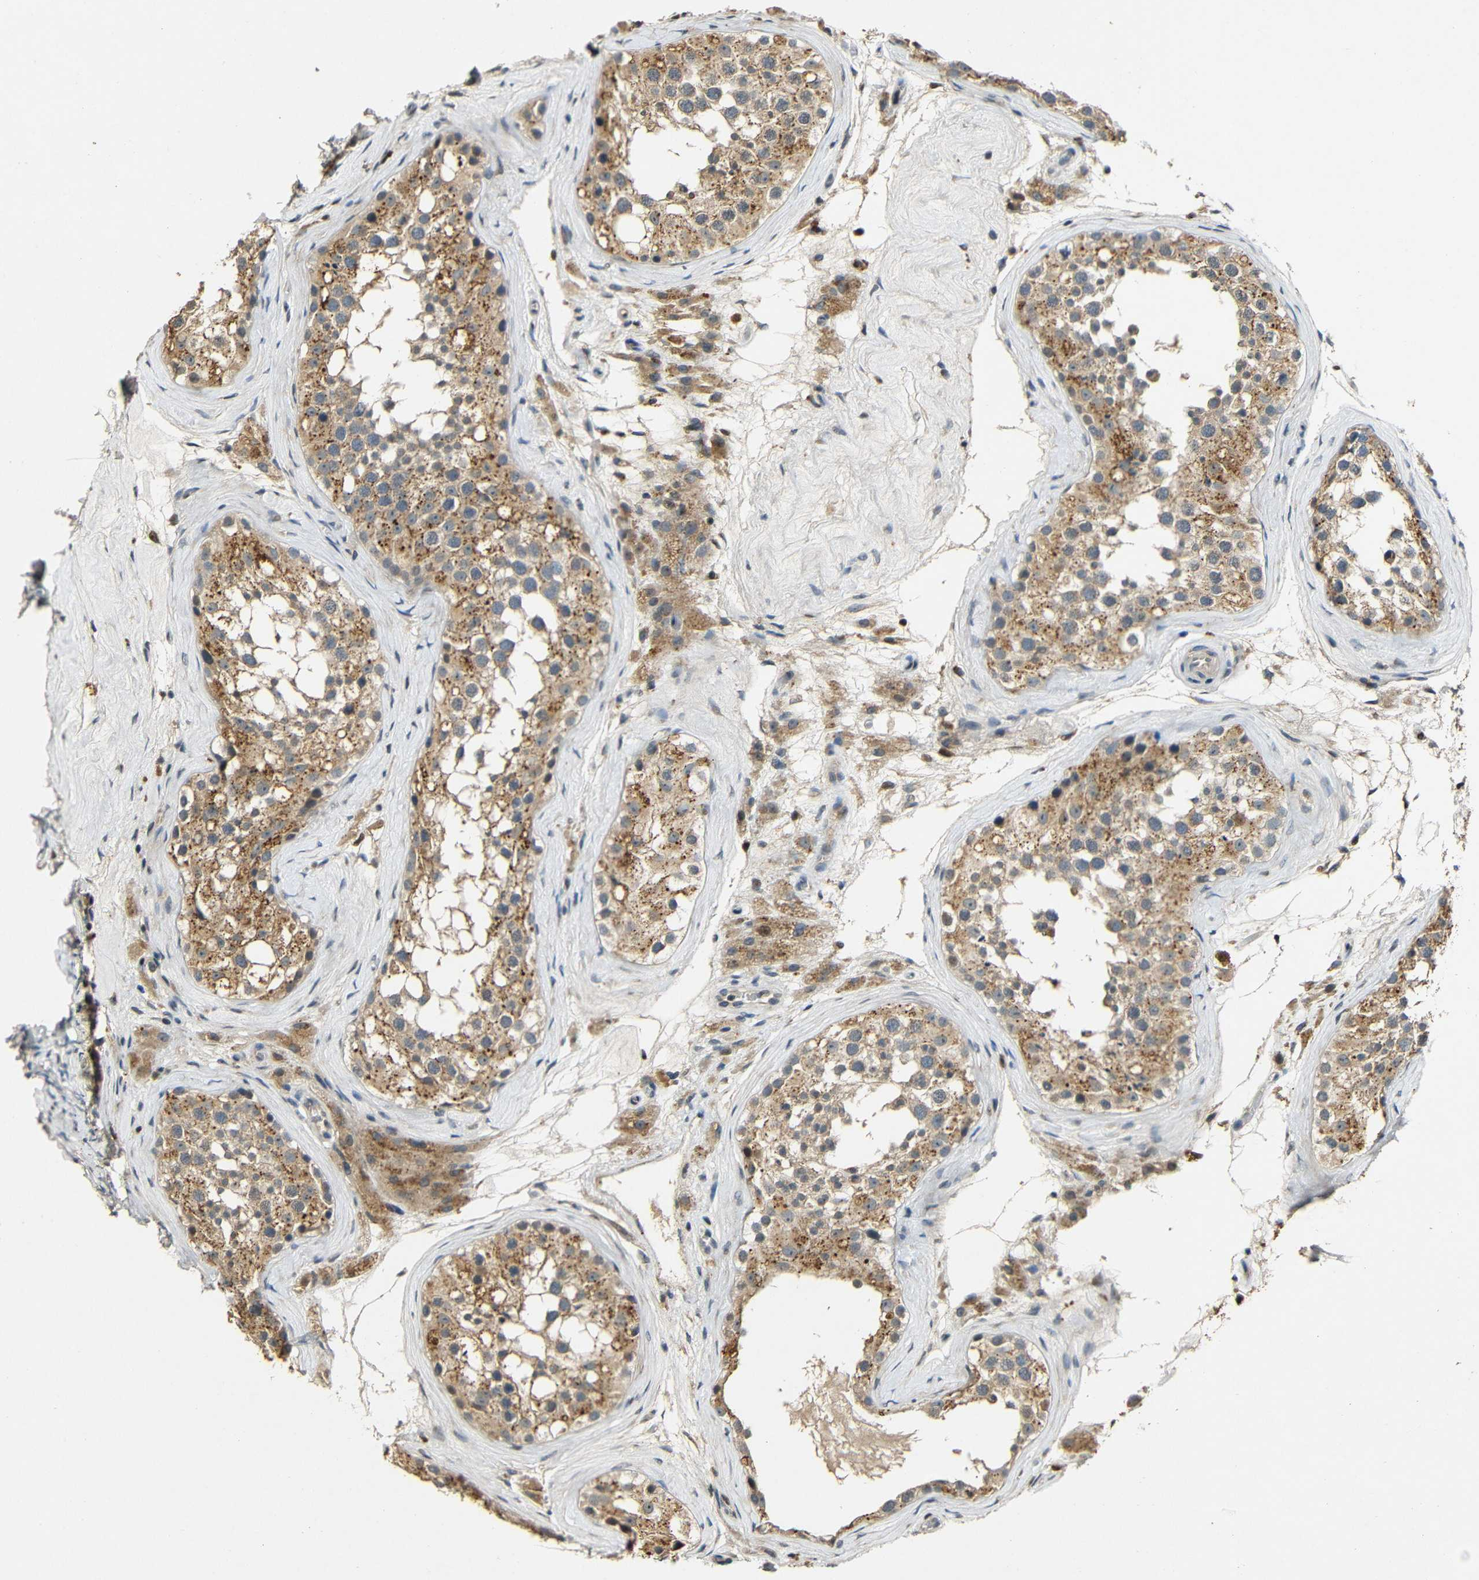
{"staining": {"intensity": "moderate", "quantity": ">75%", "location": "cytoplasmic/membranous"}, "tissue": "testis", "cell_type": "Cells in seminiferous ducts", "image_type": "normal", "snomed": [{"axis": "morphology", "description": "Normal tissue, NOS"}, {"axis": "morphology", "description": "Seminoma, NOS"}, {"axis": "topography", "description": "Testis"}], "caption": "Brown immunohistochemical staining in normal testis exhibits moderate cytoplasmic/membranous staining in approximately >75% of cells in seminiferous ducts.", "gene": "KAZALD1", "patient": {"sex": "male", "age": 71}}